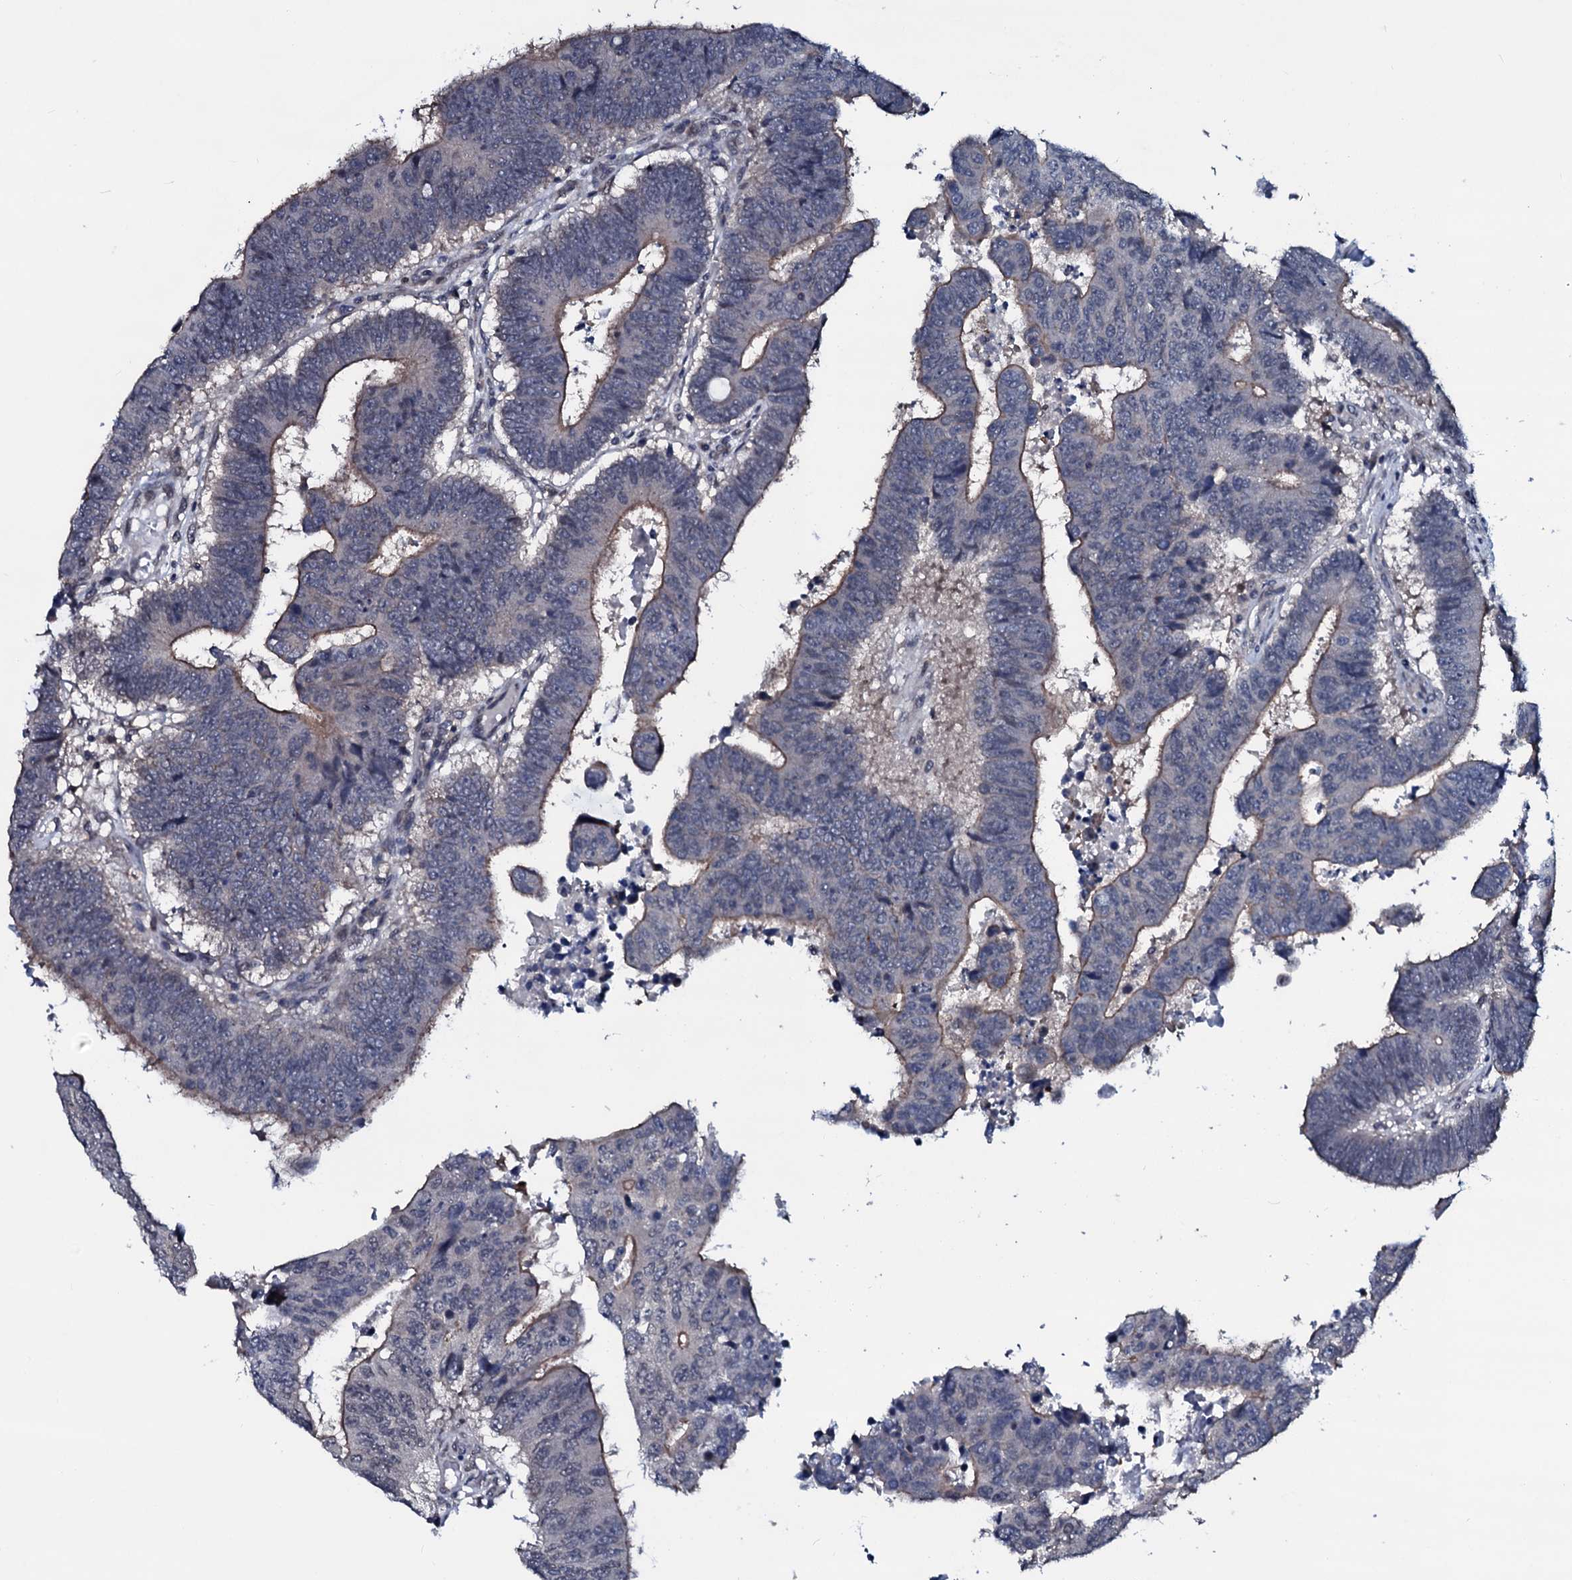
{"staining": {"intensity": "moderate", "quantity": "<25%", "location": "cytoplasmic/membranous"}, "tissue": "colorectal cancer", "cell_type": "Tumor cells", "image_type": "cancer", "snomed": [{"axis": "morphology", "description": "Adenocarcinoma, NOS"}, {"axis": "topography", "description": "Rectum"}], "caption": "High-magnification brightfield microscopy of colorectal cancer stained with DAB (3,3'-diaminobenzidine) (brown) and counterstained with hematoxylin (blue). tumor cells exhibit moderate cytoplasmic/membranous staining is identified in about<25% of cells. The staining was performed using DAB to visualize the protein expression in brown, while the nuclei were stained in blue with hematoxylin (Magnification: 20x).", "gene": "OGFOD2", "patient": {"sex": "male", "age": 84}}